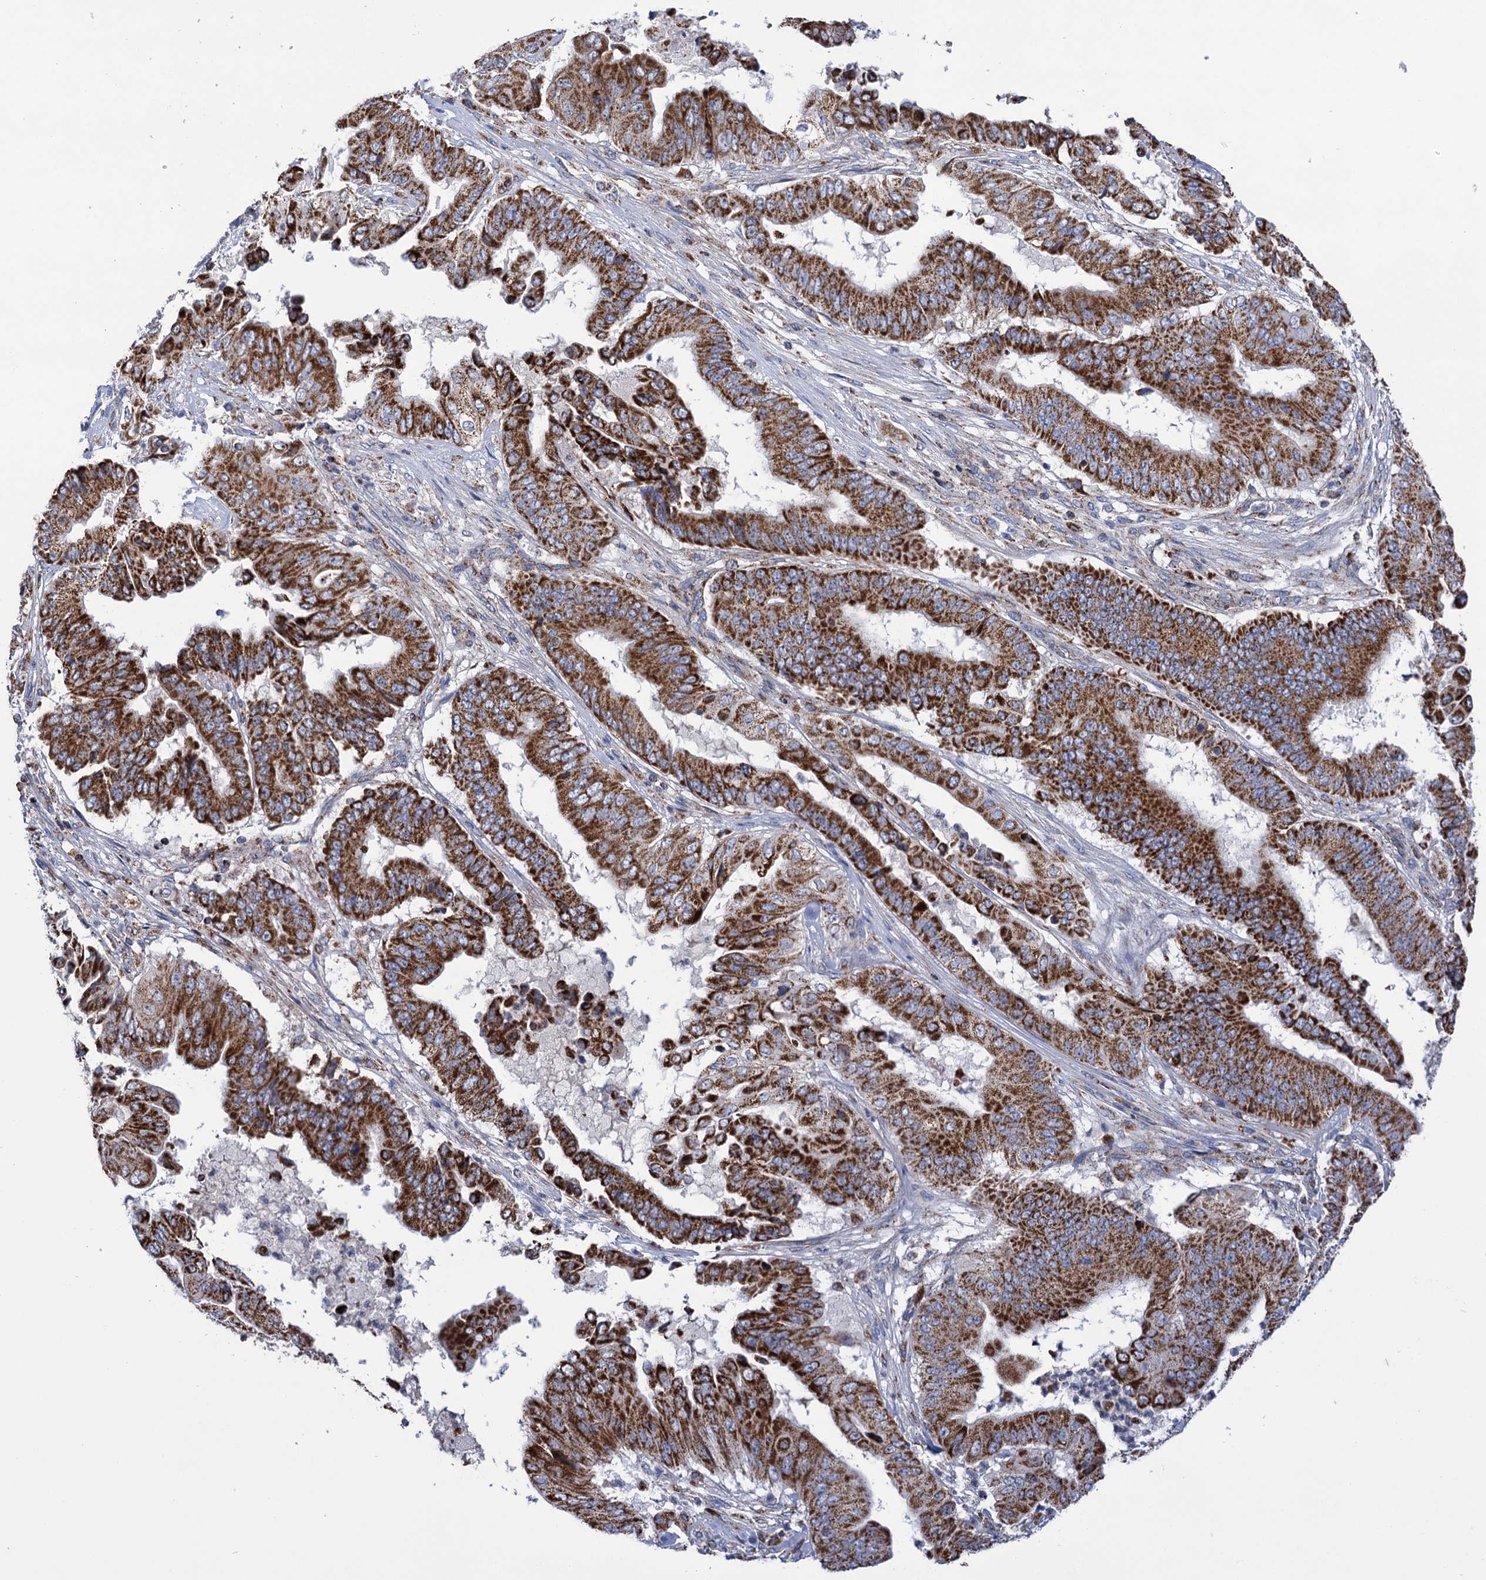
{"staining": {"intensity": "strong", "quantity": ">75%", "location": "cytoplasmic/membranous"}, "tissue": "pancreatic cancer", "cell_type": "Tumor cells", "image_type": "cancer", "snomed": [{"axis": "morphology", "description": "Adenocarcinoma, NOS"}, {"axis": "topography", "description": "Pancreas"}], "caption": "Protein staining by immunohistochemistry (IHC) reveals strong cytoplasmic/membranous staining in about >75% of tumor cells in adenocarcinoma (pancreatic).", "gene": "ABHD10", "patient": {"sex": "female", "age": 77}}